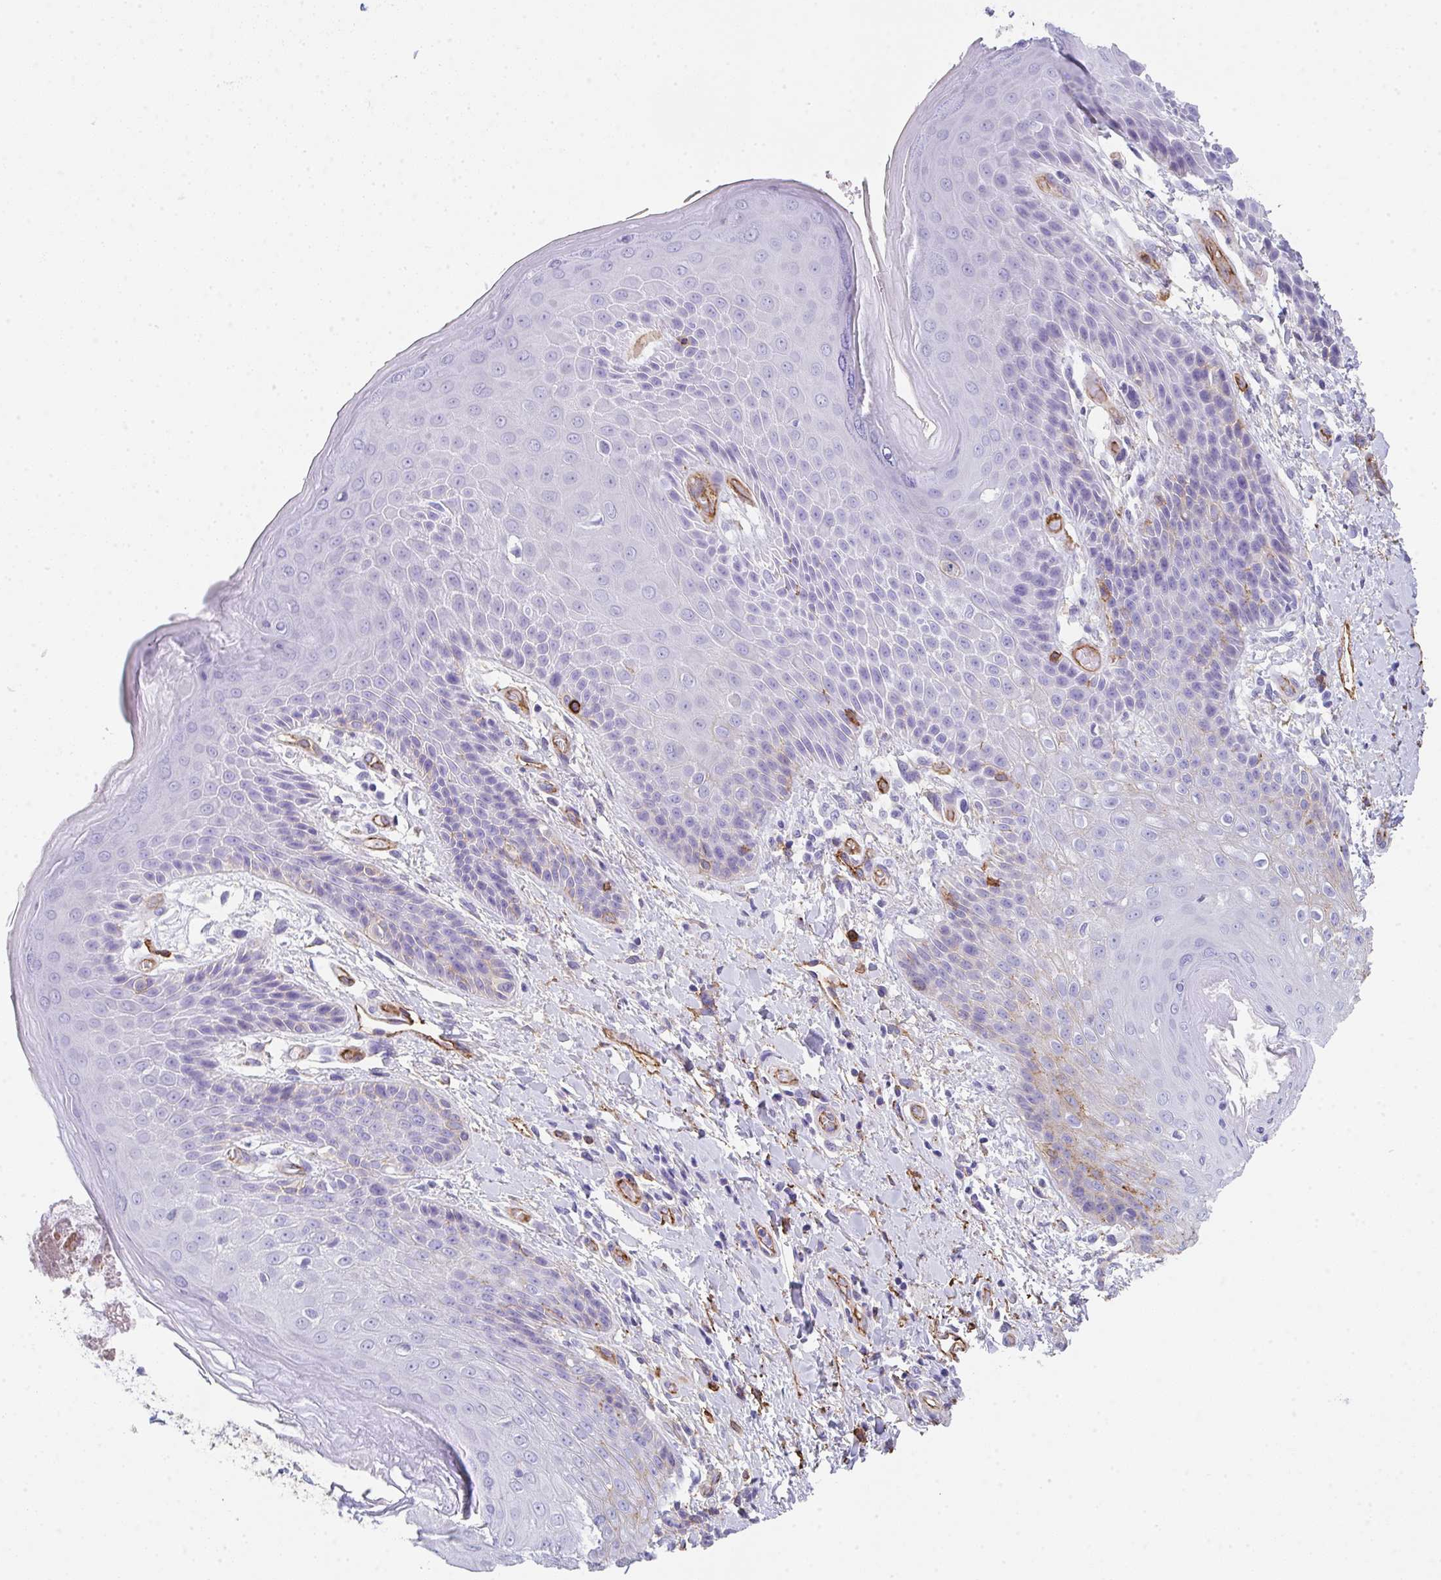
{"staining": {"intensity": "weak", "quantity": "<25%", "location": "cytoplasmic/membranous"}, "tissue": "skin", "cell_type": "Epidermal cells", "image_type": "normal", "snomed": [{"axis": "morphology", "description": "Normal tissue, NOS"}, {"axis": "topography", "description": "Anal"}, {"axis": "topography", "description": "Peripheral nerve tissue"}], "caption": "The image displays no significant expression in epidermal cells of skin.", "gene": "DBN1", "patient": {"sex": "male", "age": 51}}